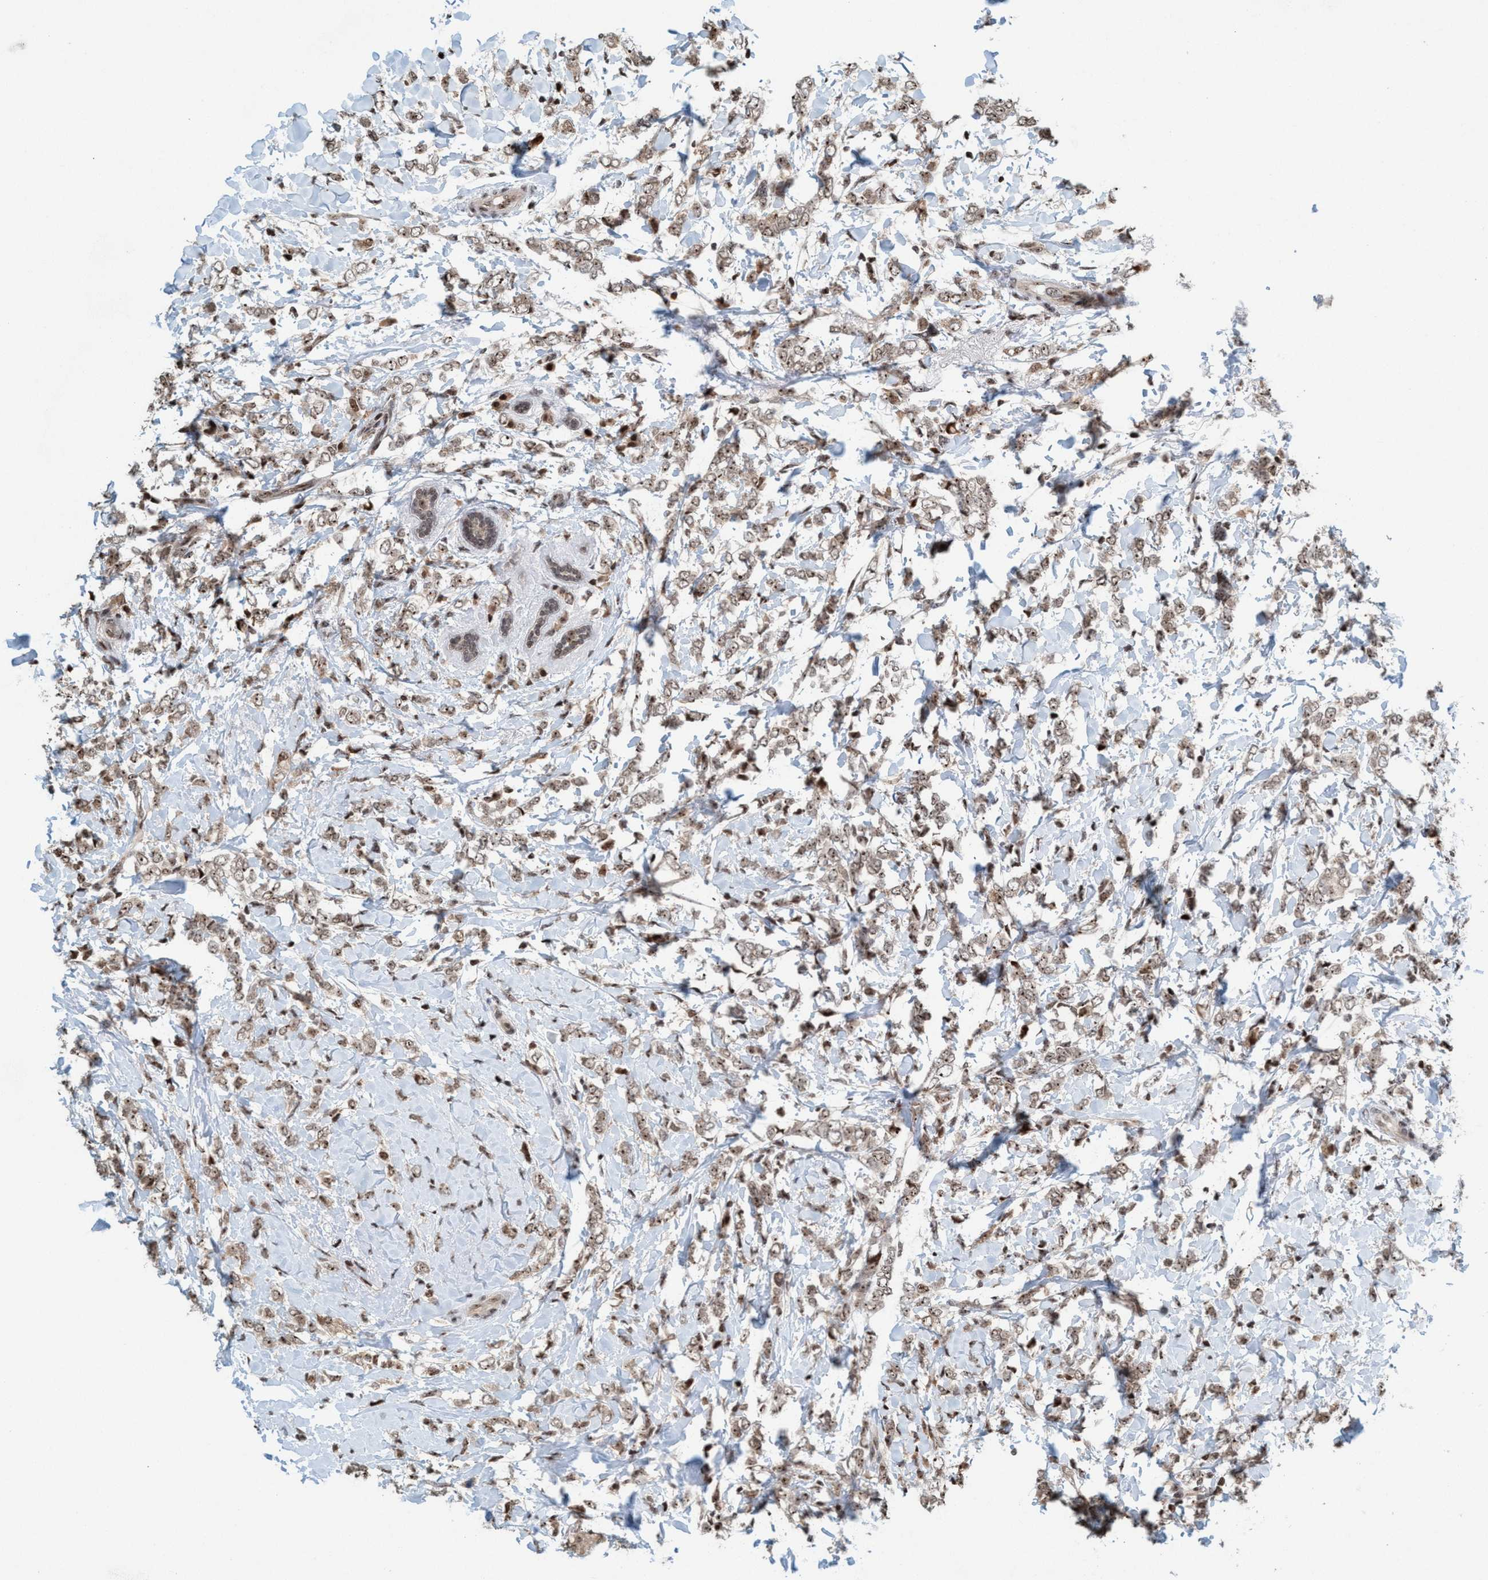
{"staining": {"intensity": "weak", "quantity": ">75%", "location": "nuclear"}, "tissue": "breast cancer", "cell_type": "Tumor cells", "image_type": "cancer", "snomed": [{"axis": "morphology", "description": "Normal tissue, NOS"}, {"axis": "morphology", "description": "Lobular carcinoma"}, {"axis": "topography", "description": "Breast"}], "caption": "Protein expression analysis of breast lobular carcinoma exhibits weak nuclear staining in about >75% of tumor cells.", "gene": "SMCR8", "patient": {"sex": "female", "age": 47}}